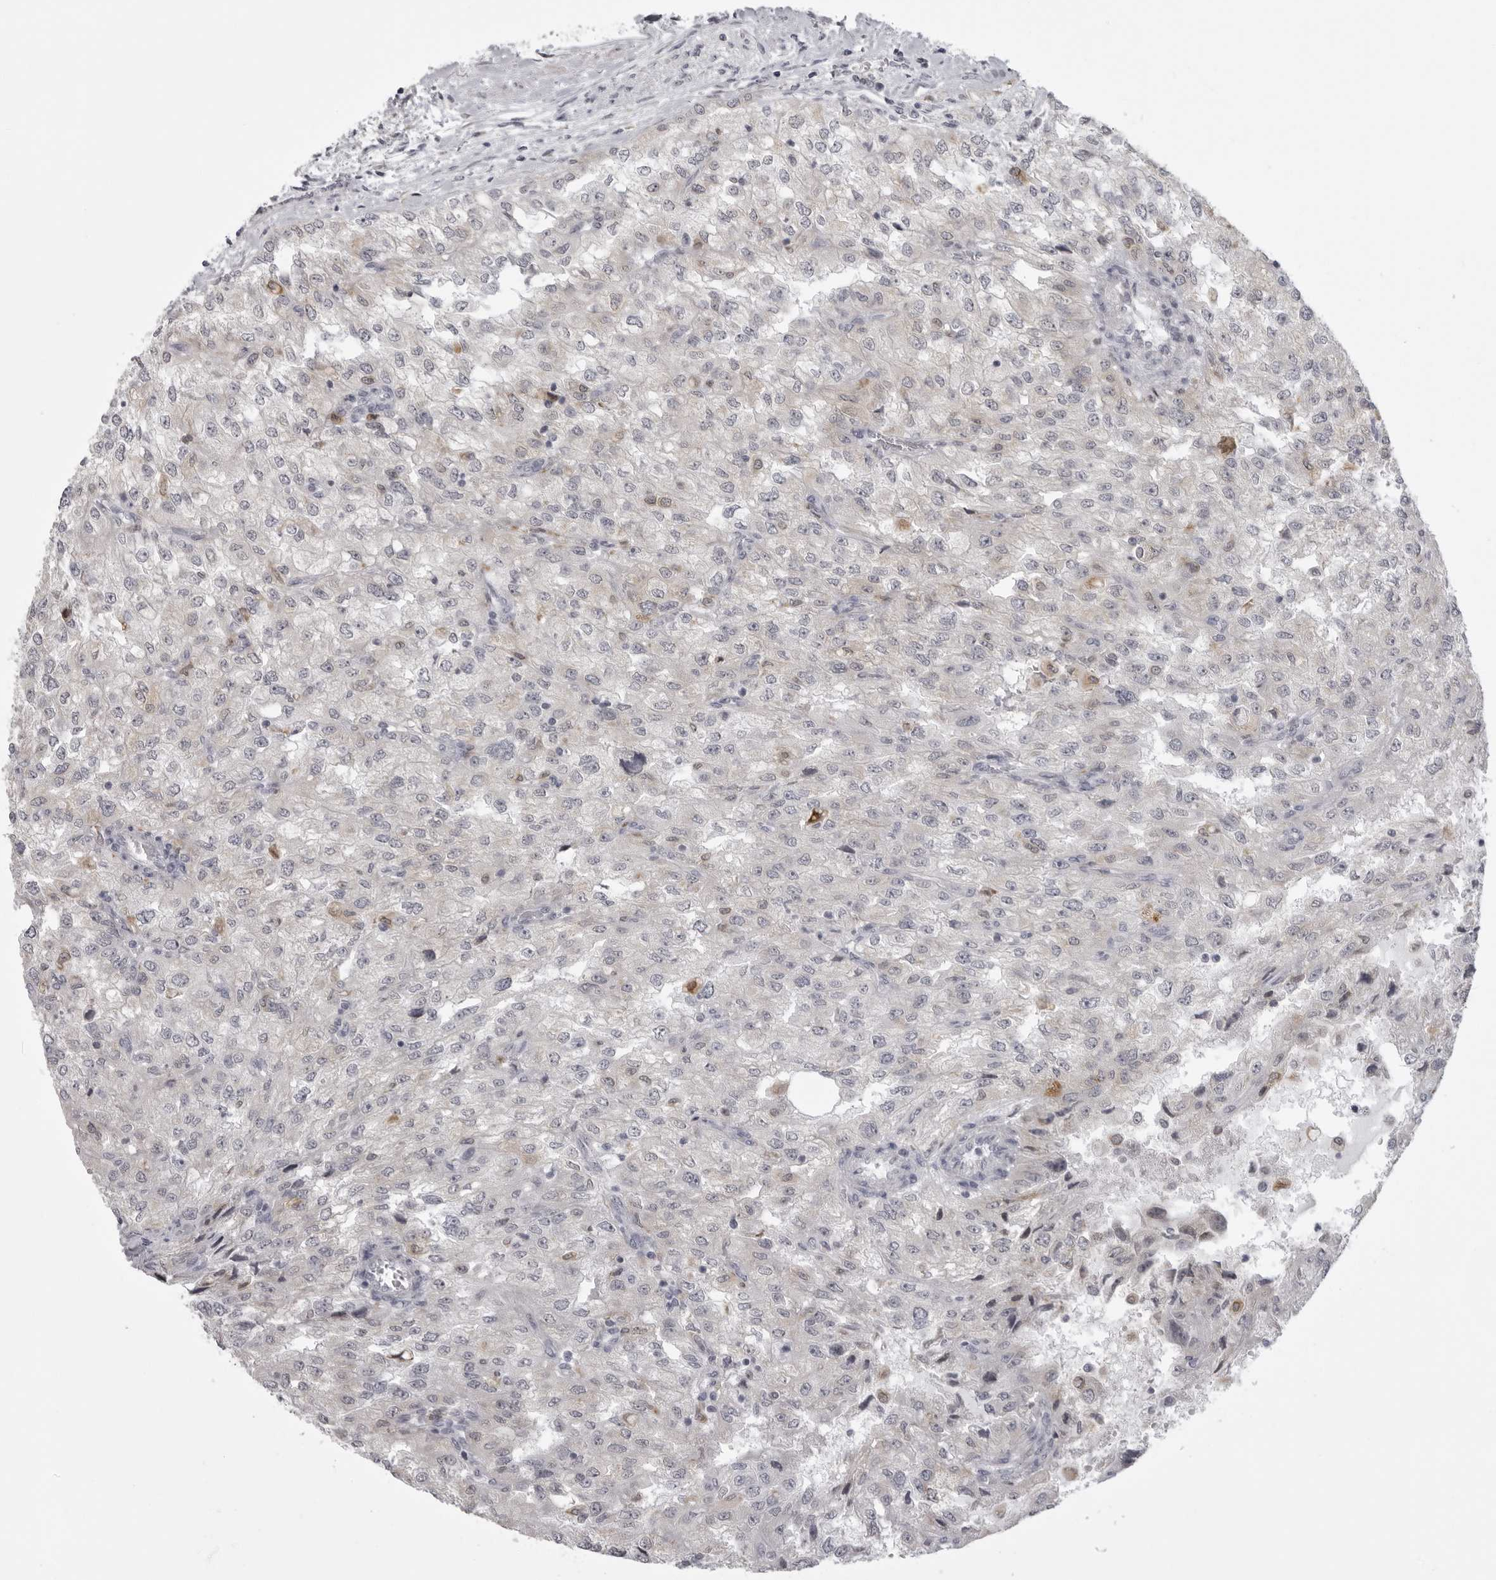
{"staining": {"intensity": "negative", "quantity": "none", "location": "none"}, "tissue": "renal cancer", "cell_type": "Tumor cells", "image_type": "cancer", "snomed": [{"axis": "morphology", "description": "Adenocarcinoma, NOS"}, {"axis": "topography", "description": "Kidney"}], "caption": "A high-resolution image shows immunohistochemistry staining of renal cancer, which demonstrates no significant positivity in tumor cells. (Brightfield microscopy of DAB immunohistochemistry (IHC) at high magnification).", "gene": "NCEH1", "patient": {"sex": "female", "age": 54}}